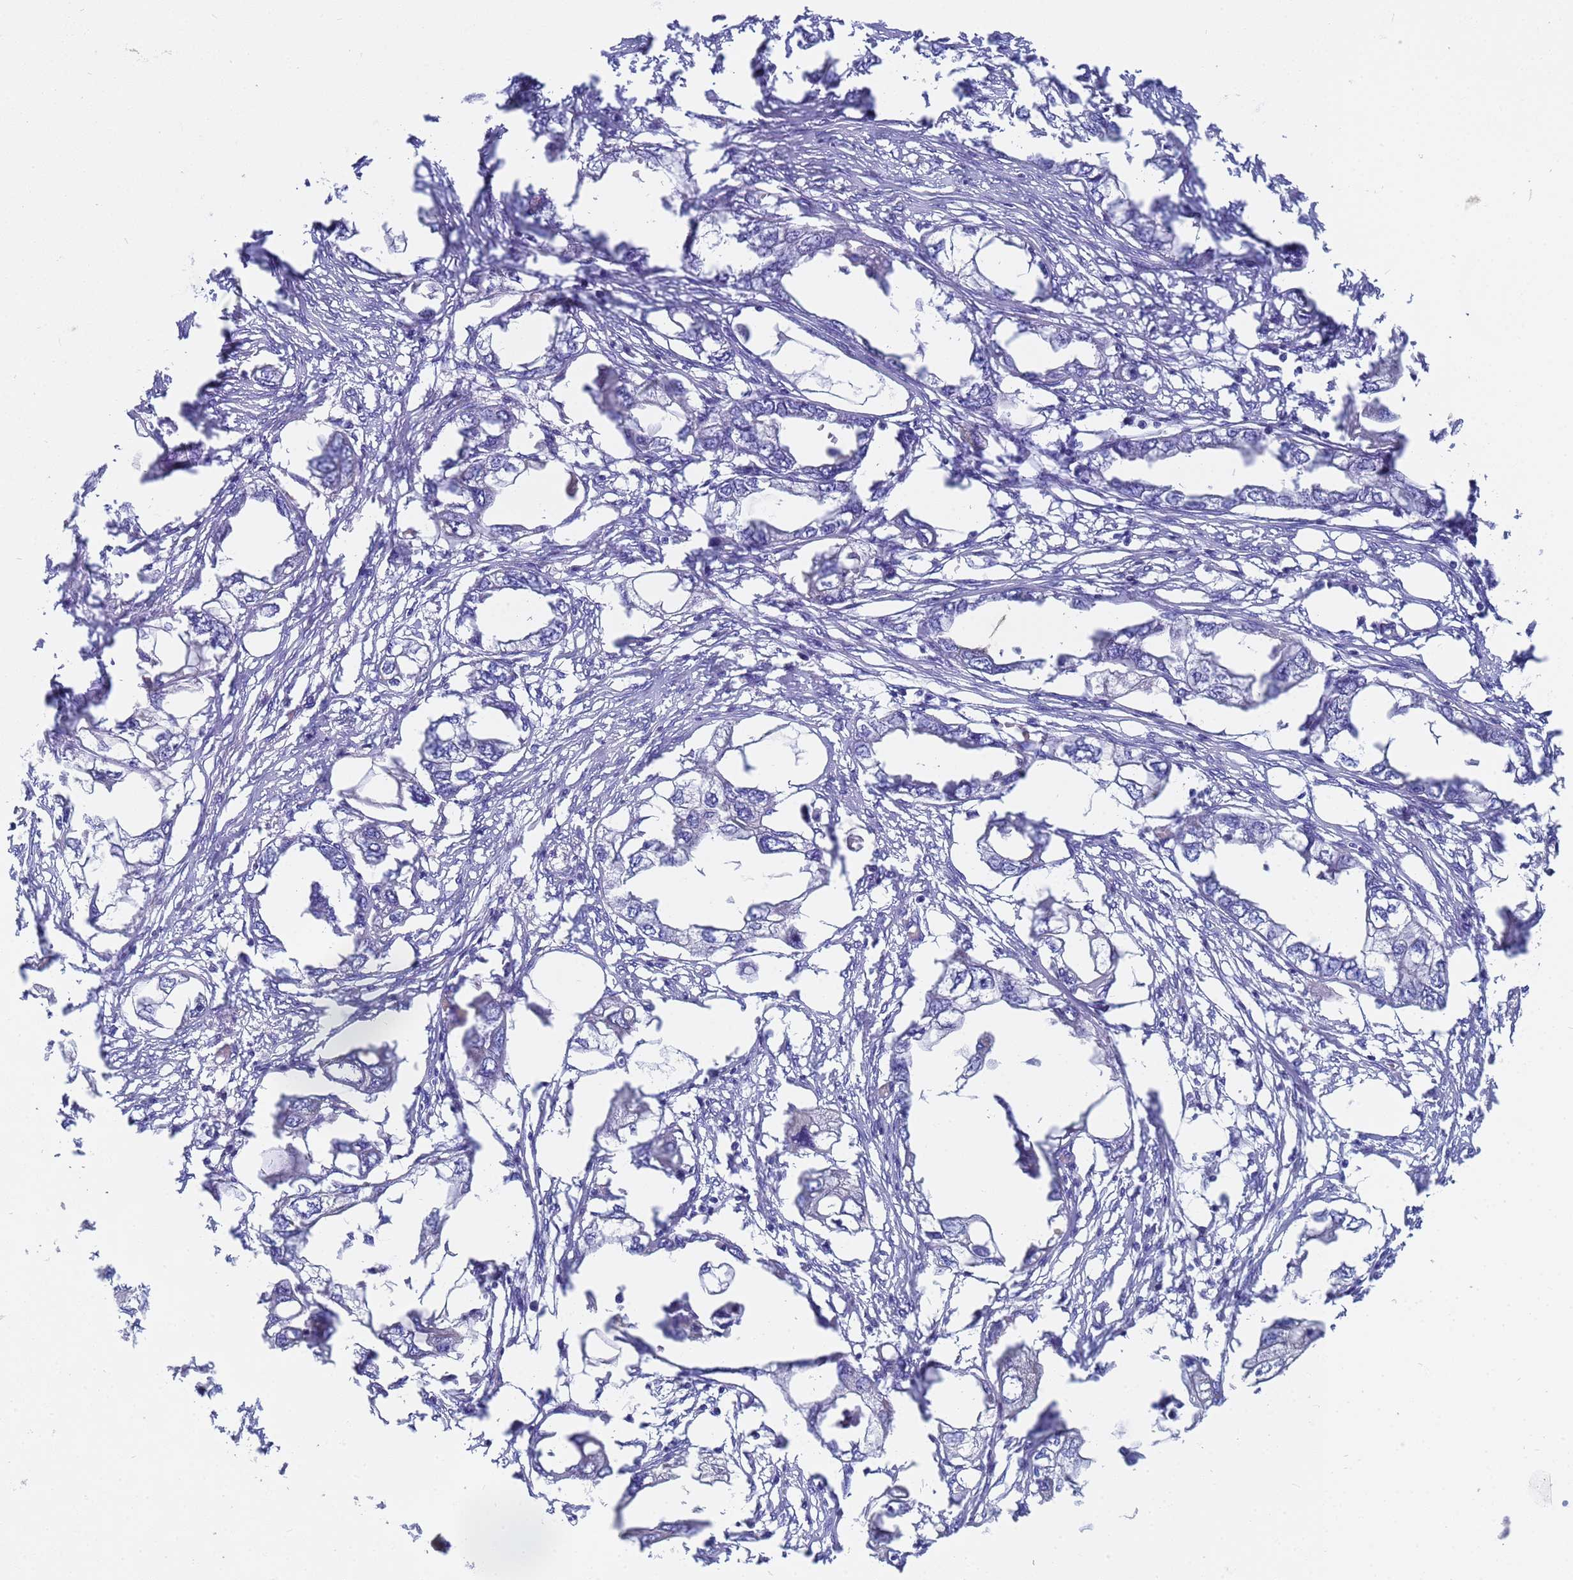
{"staining": {"intensity": "negative", "quantity": "none", "location": "none"}, "tissue": "endometrial cancer", "cell_type": "Tumor cells", "image_type": "cancer", "snomed": [{"axis": "morphology", "description": "Adenocarcinoma, NOS"}, {"axis": "morphology", "description": "Adenocarcinoma, metastatic, NOS"}, {"axis": "topography", "description": "Adipose tissue"}, {"axis": "topography", "description": "Endometrium"}], "caption": "Immunohistochemistry image of metastatic adenocarcinoma (endometrial) stained for a protein (brown), which shows no expression in tumor cells.", "gene": "TM4SF4", "patient": {"sex": "female", "age": 67}}